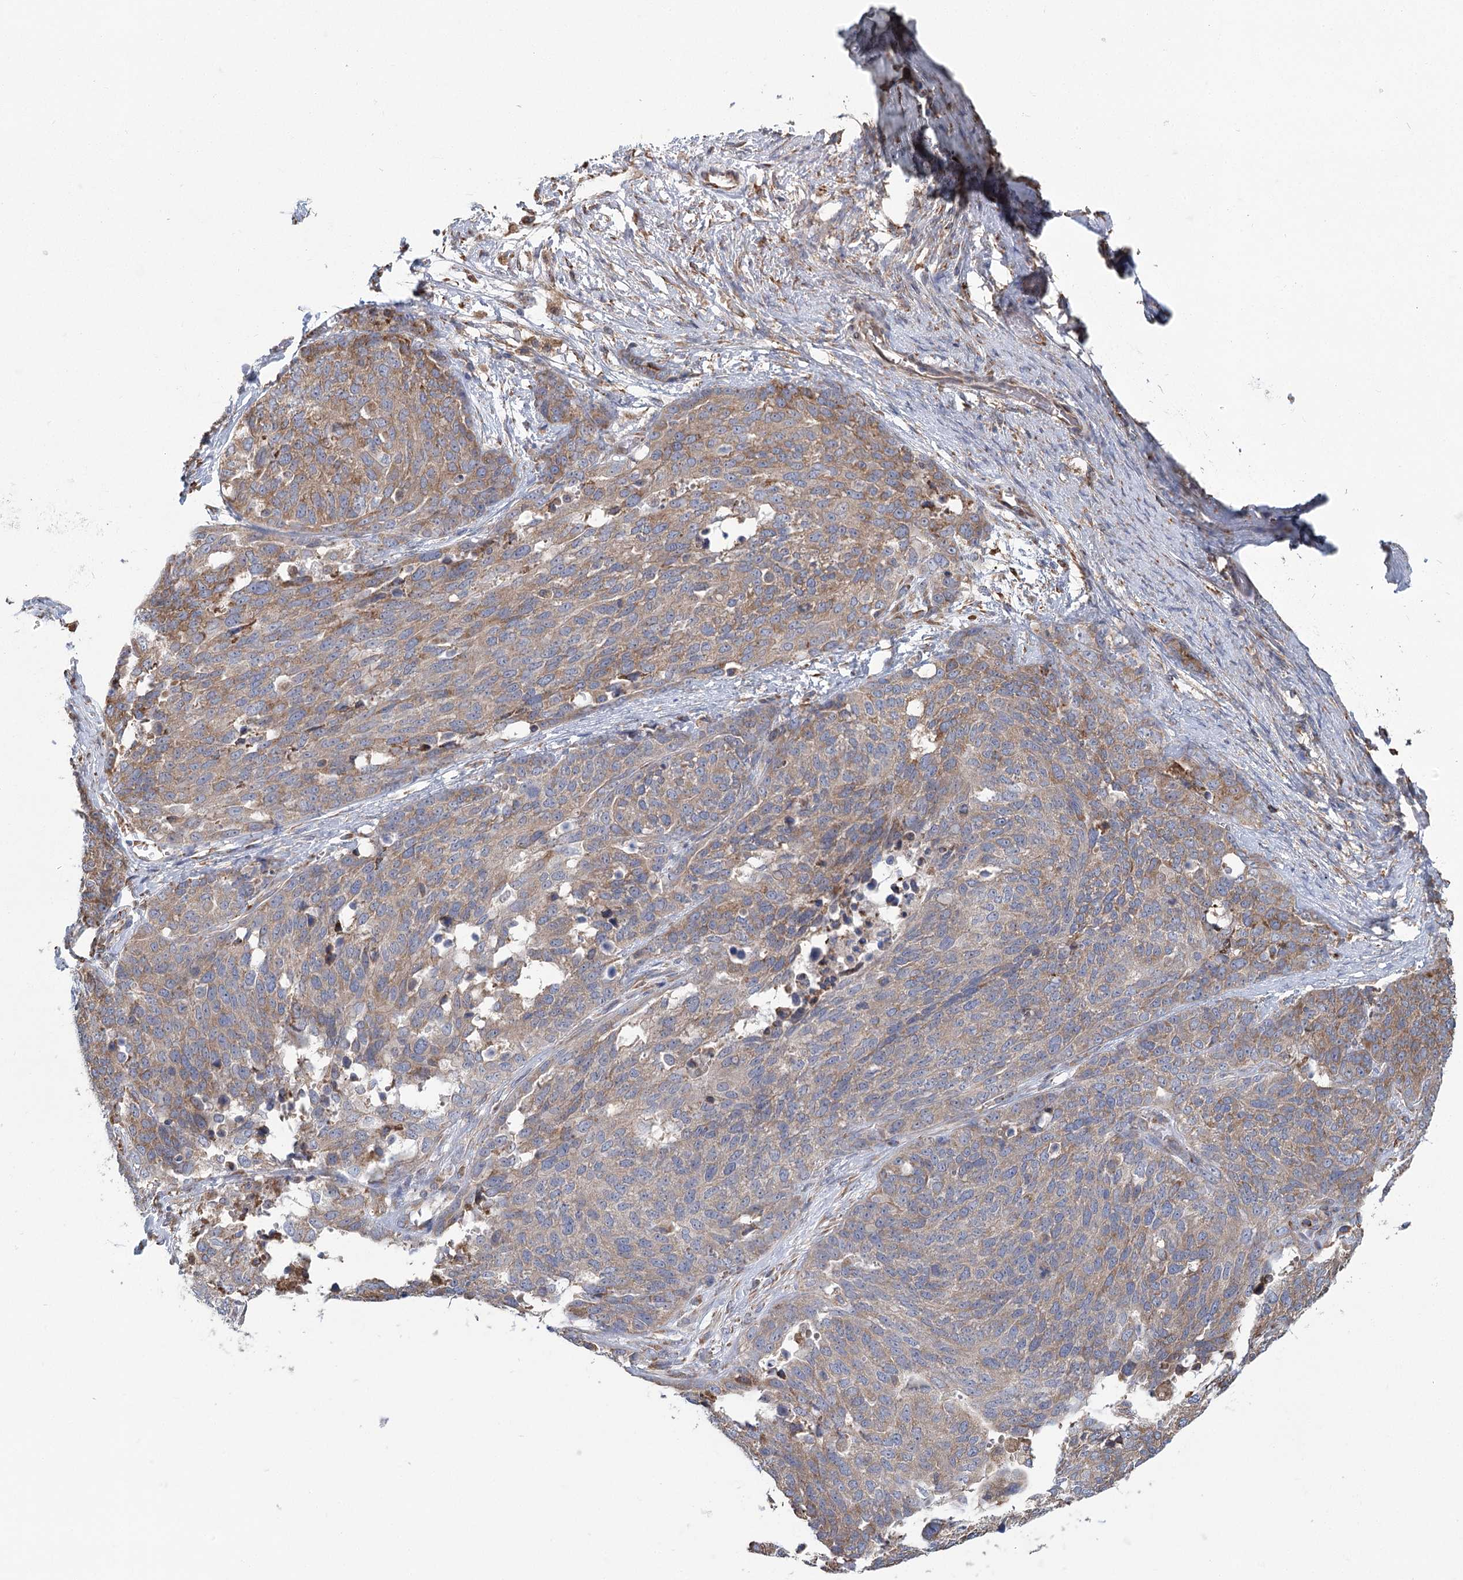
{"staining": {"intensity": "moderate", "quantity": ">75%", "location": "cytoplasmic/membranous"}, "tissue": "ovarian cancer", "cell_type": "Tumor cells", "image_type": "cancer", "snomed": [{"axis": "morphology", "description": "Cystadenocarcinoma, serous, NOS"}, {"axis": "topography", "description": "Ovary"}], "caption": "The histopathology image displays a brown stain indicating the presence of a protein in the cytoplasmic/membranous of tumor cells in ovarian cancer. Using DAB (brown) and hematoxylin (blue) stains, captured at high magnification using brightfield microscopy.", "gene": "METTL24", "patient": {"sex": "female", "age": 44}}